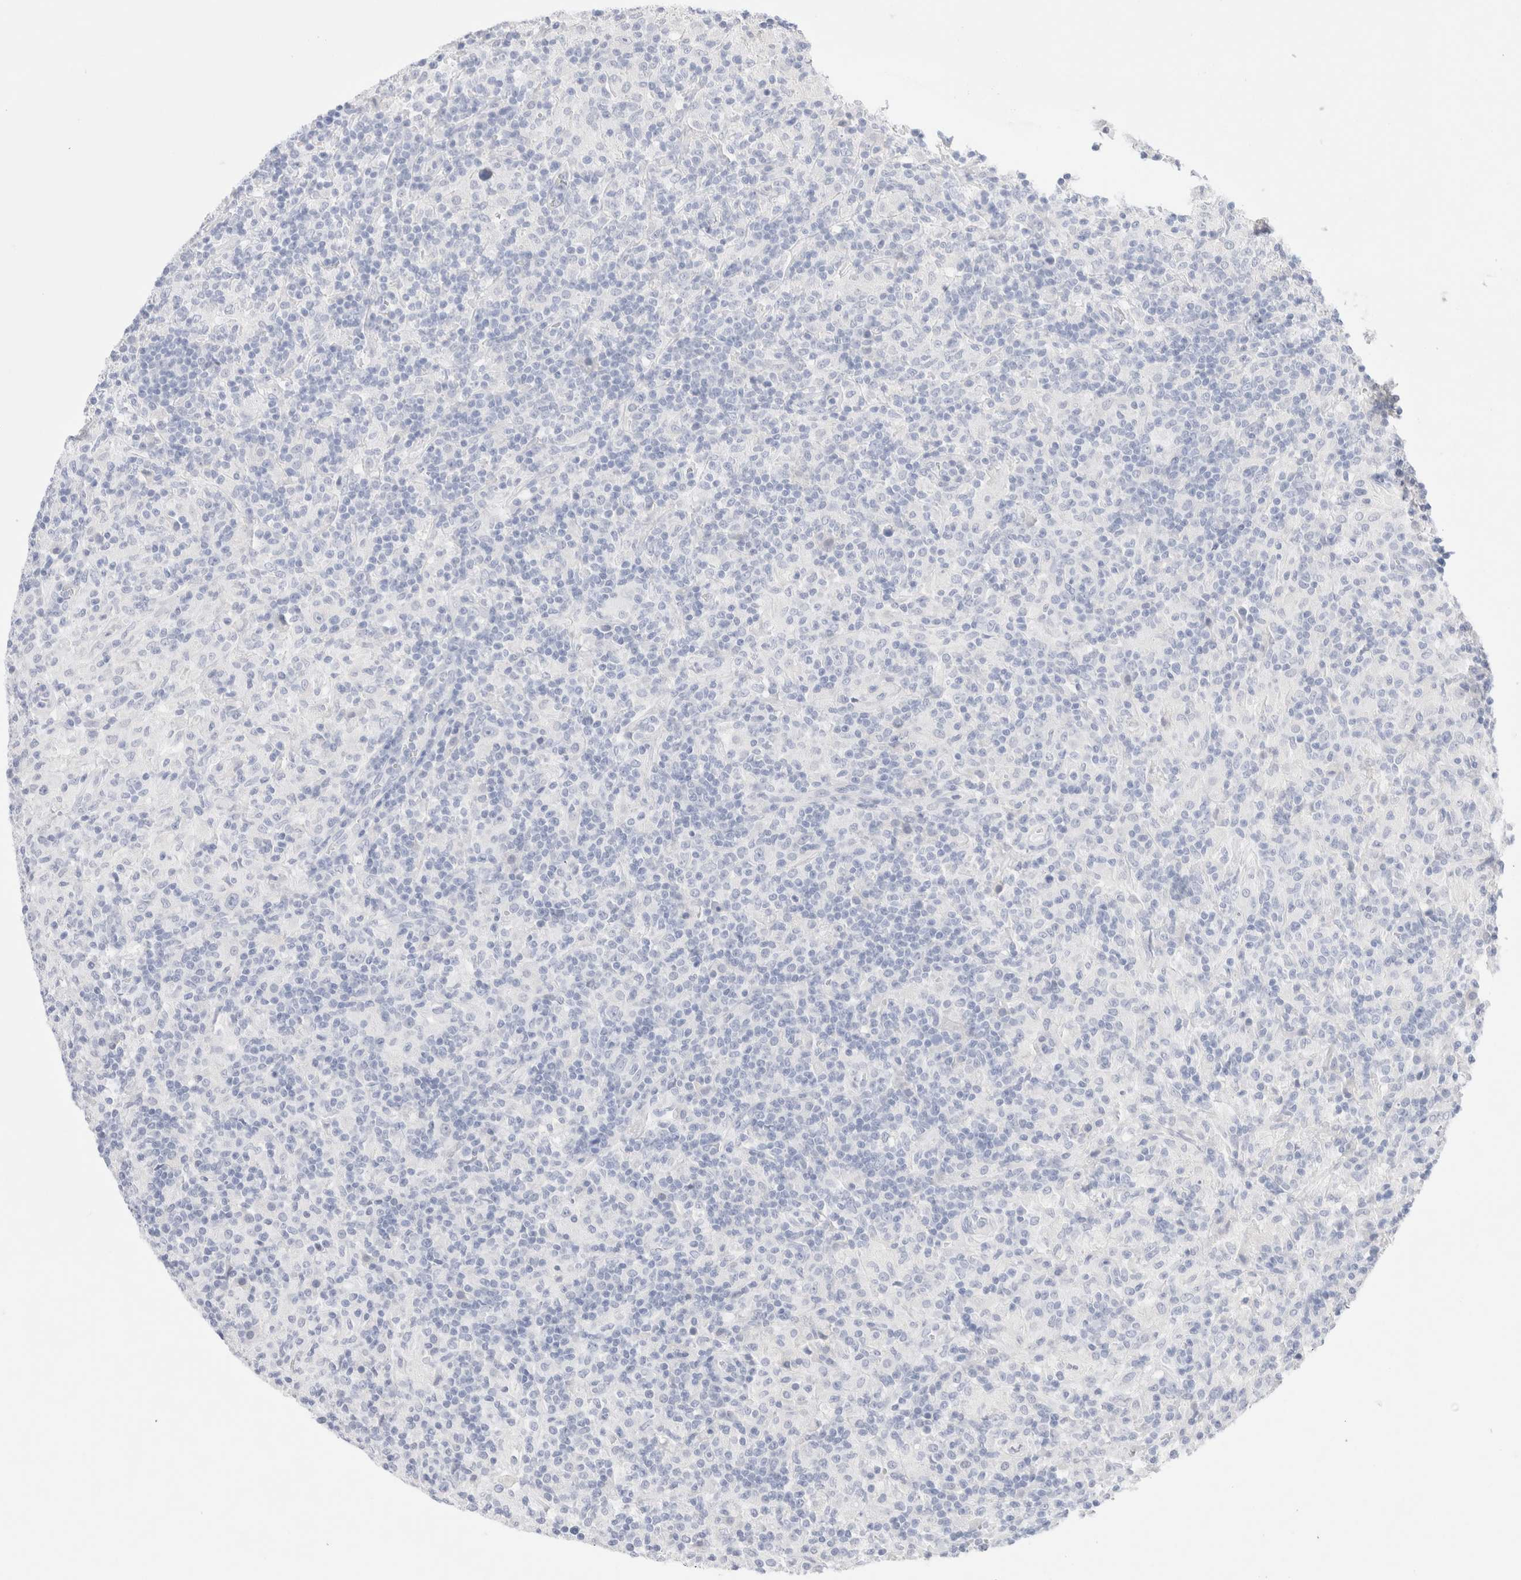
{"staining": {"intensity": "negative", "quantity": "none", "location": "none"}, "tissue": "lymphoma", "cell_type": "Tumor cells", "image_type": "cancer", "snomed": [{"axis": "morphology", "description": "Hodgkin's disease, NOS"}, {"axis": "topography", "description": "Lymph node"}], "caption": "Lymphoma was stained to show a protein in brown. There is no significant expression in tumor cells.", "gene": "EPCAM", "patient": {"sex": "male", "age": 70}}